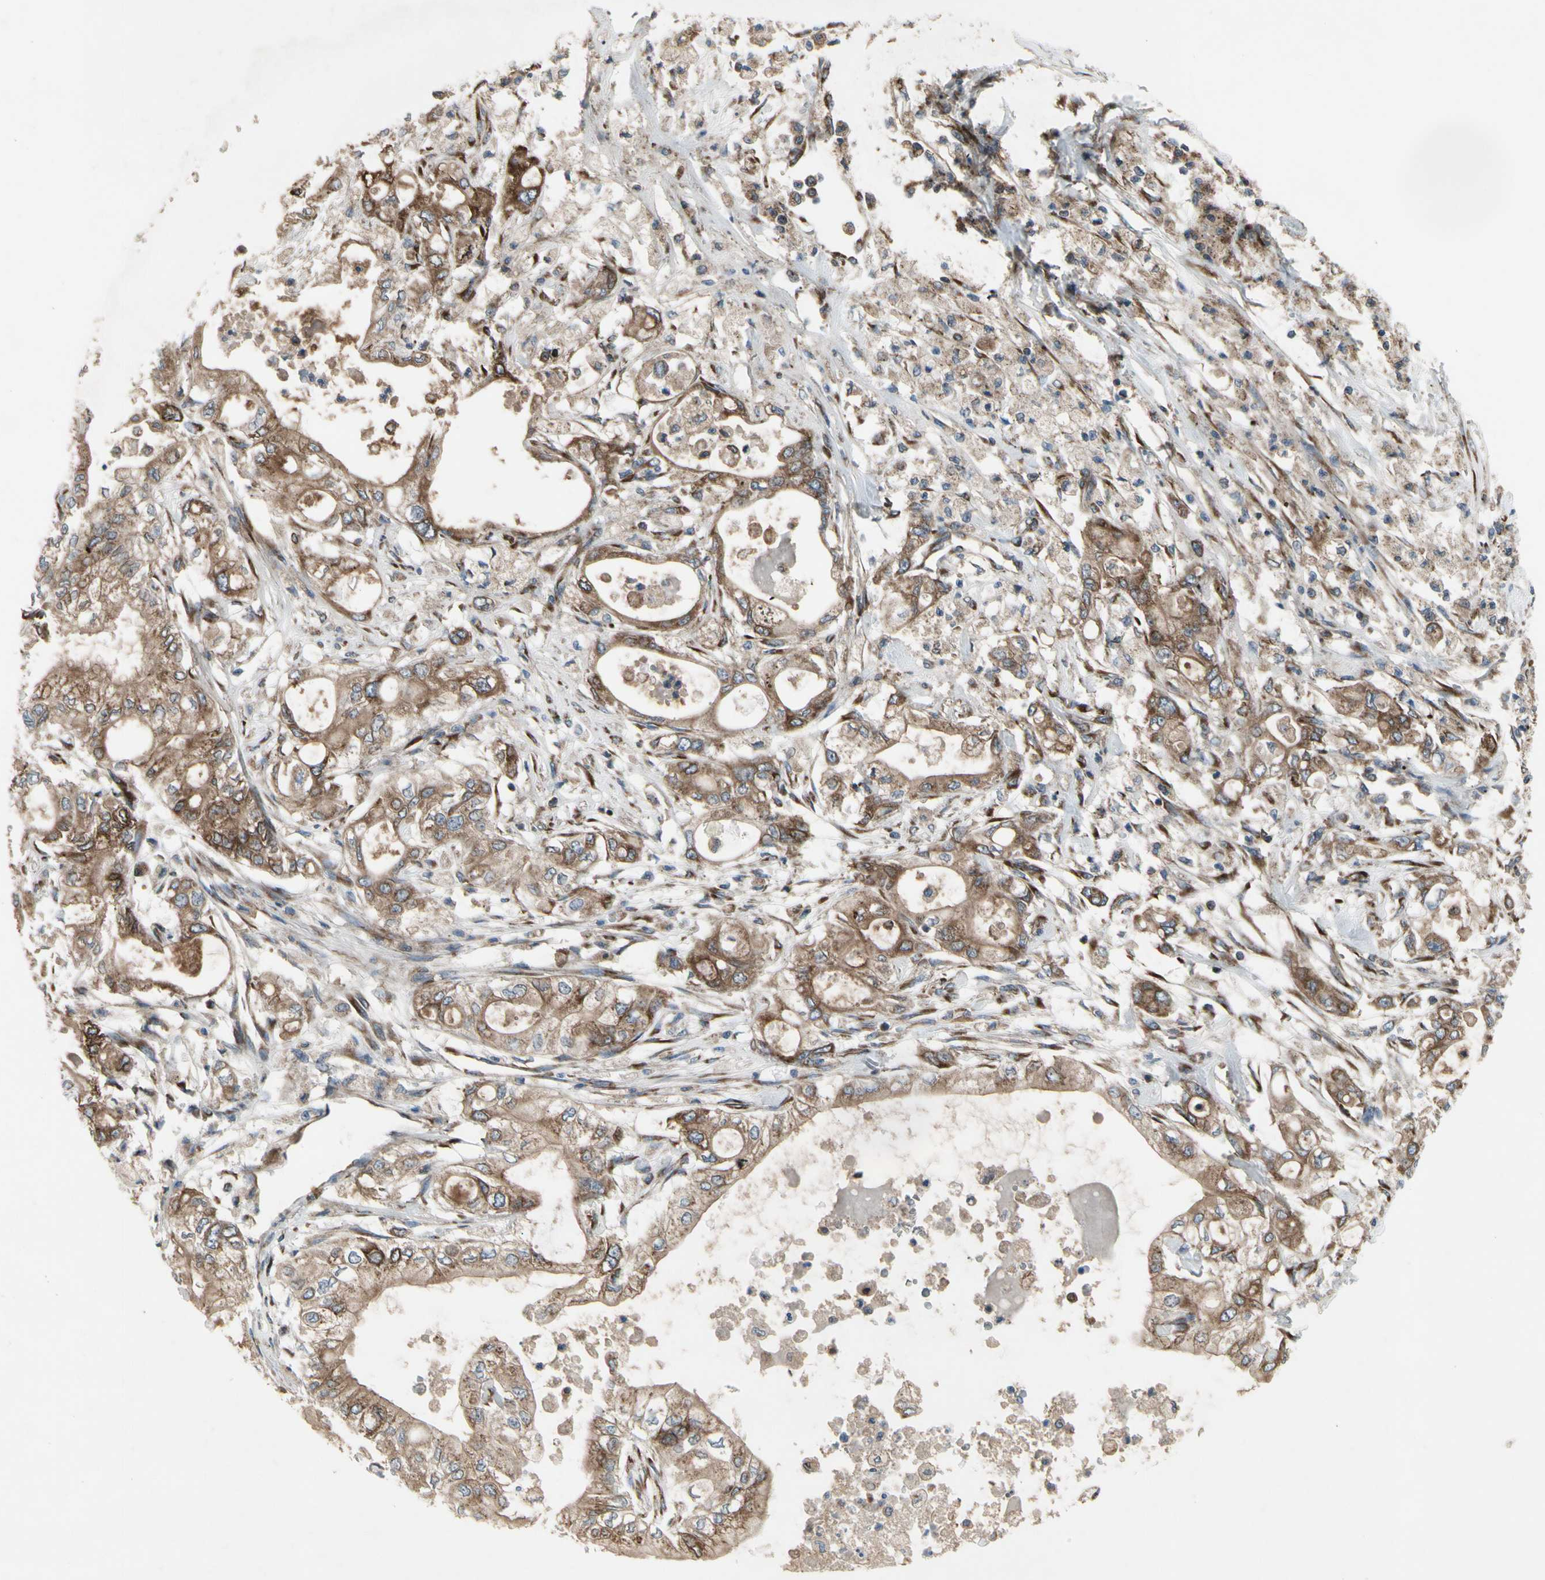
{"staining": {"intensity": "moderate", "quantity": ">75%", "location": "cytoplasmic/membranous"}, "tissue": "pancreatic cancer", "cell_type": "Tumor cells", "image_type": "cancer", "snomed": [{"axis": "morphology", "description": "Adenocarcinoma, NOS"}, {"axis": "topography", "description": "Pancreas"}], "caption": "The histopathology image demonstrates staining of pancreatic cancer (adenocarcinoma), revealing moderate cytoplasmic/membranous protein staining (brown color) within tumor cells.", "gene": "SLC39A9", "patient": {"sex": "male", "age": 79}}